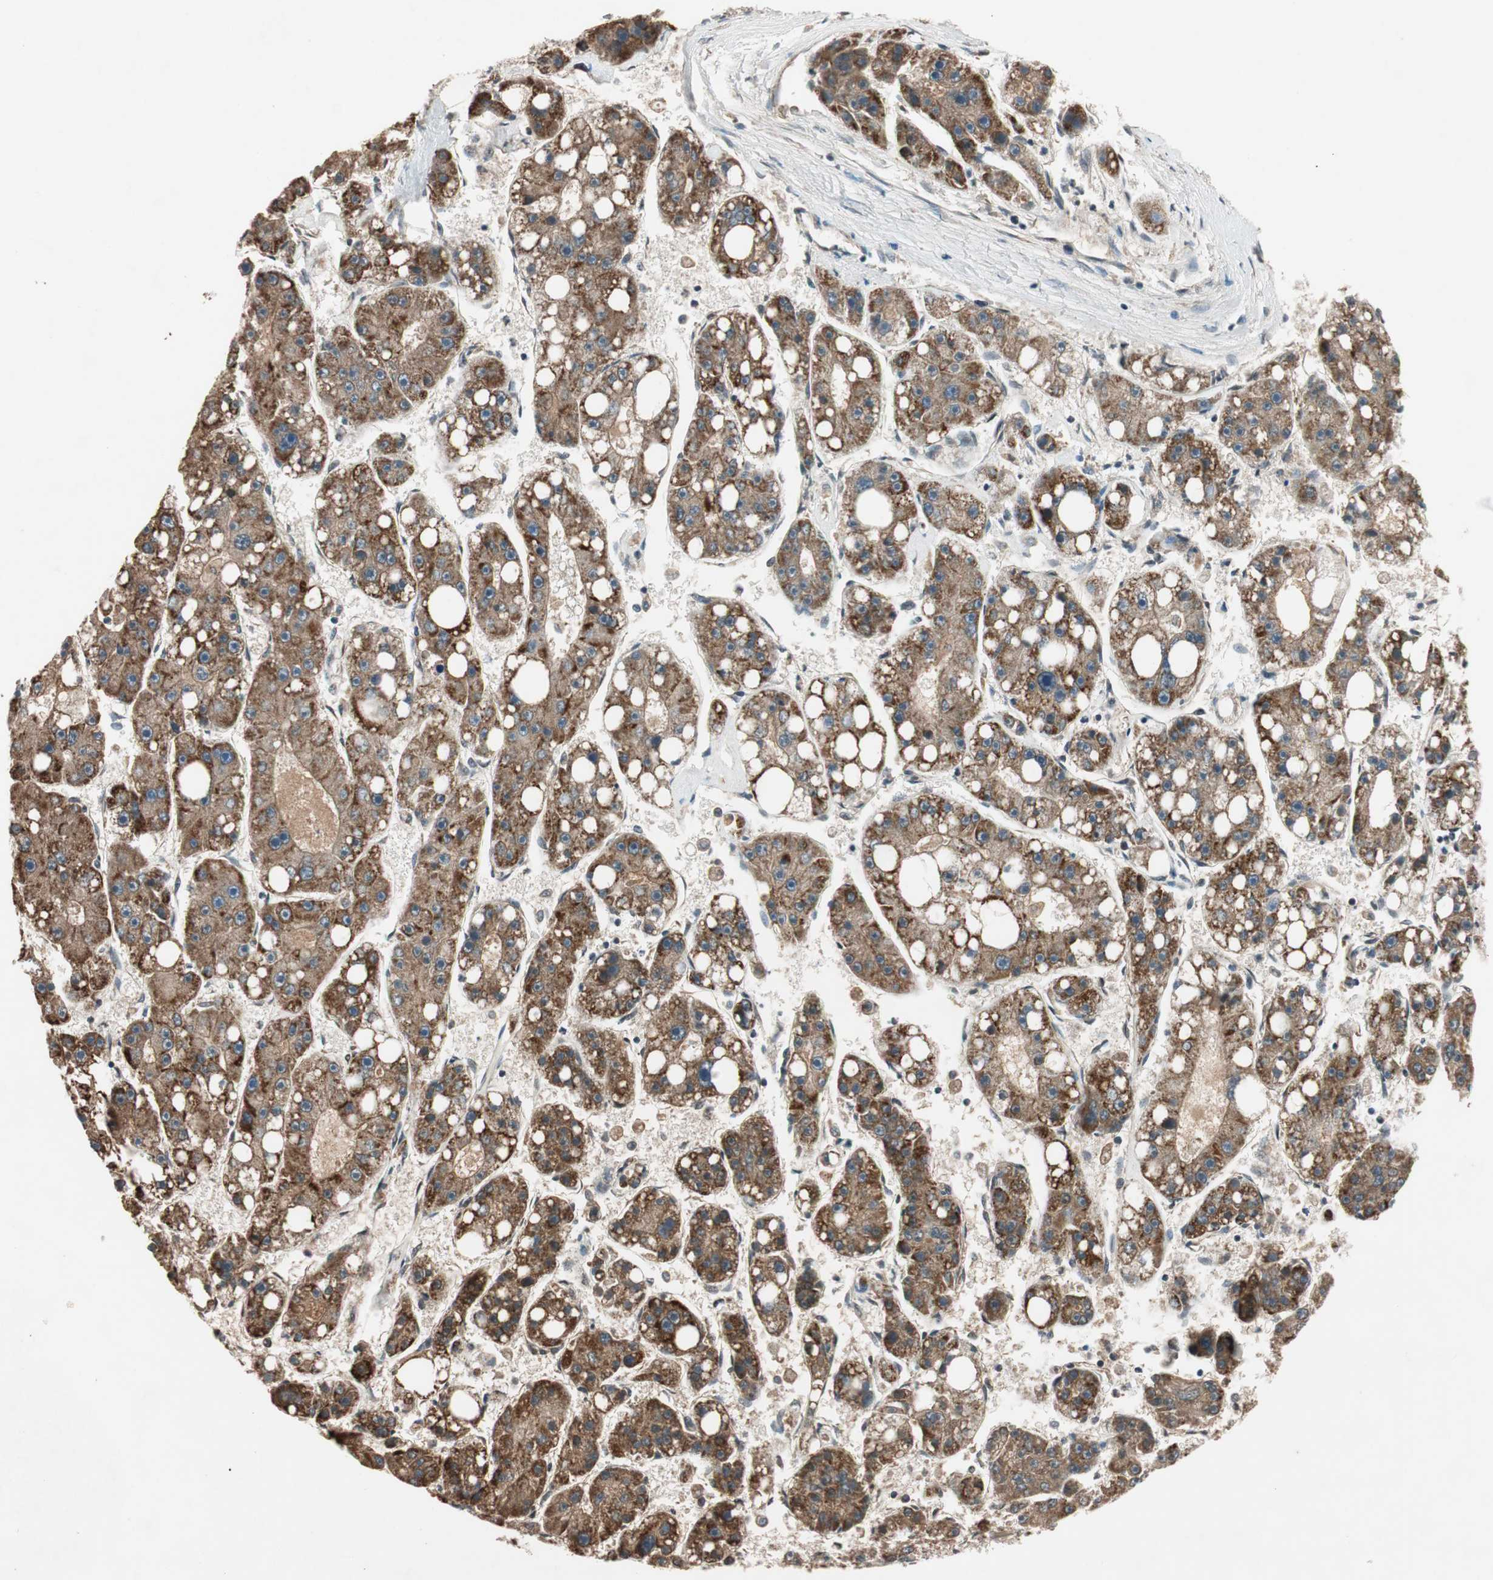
{"staining": {"intensity": "moderate", "quantity": ">75%", "location": "cytoplasmic/membranous"}, "tissue": "liver cancer", "cell_type": "Tumor cells", "image_type": "cancer", "snomed": [{"axis": "morphology", "description": "Carcinoma, Hepatocellular, NOS"}, {"axis": "topography", "description": "Liver"}], "caption": "The image demonstrates immunohistochemical staining of liver cancer. There is moderate cytoplasmic/membranous expression is appreciated in approximately >75% of tumor cells. Immunohistochemistry stains the protein of interest in brown and the nuclei are stained blue.", "gene": "GCLM", "patient": {"sex": "female", "age": 61}}